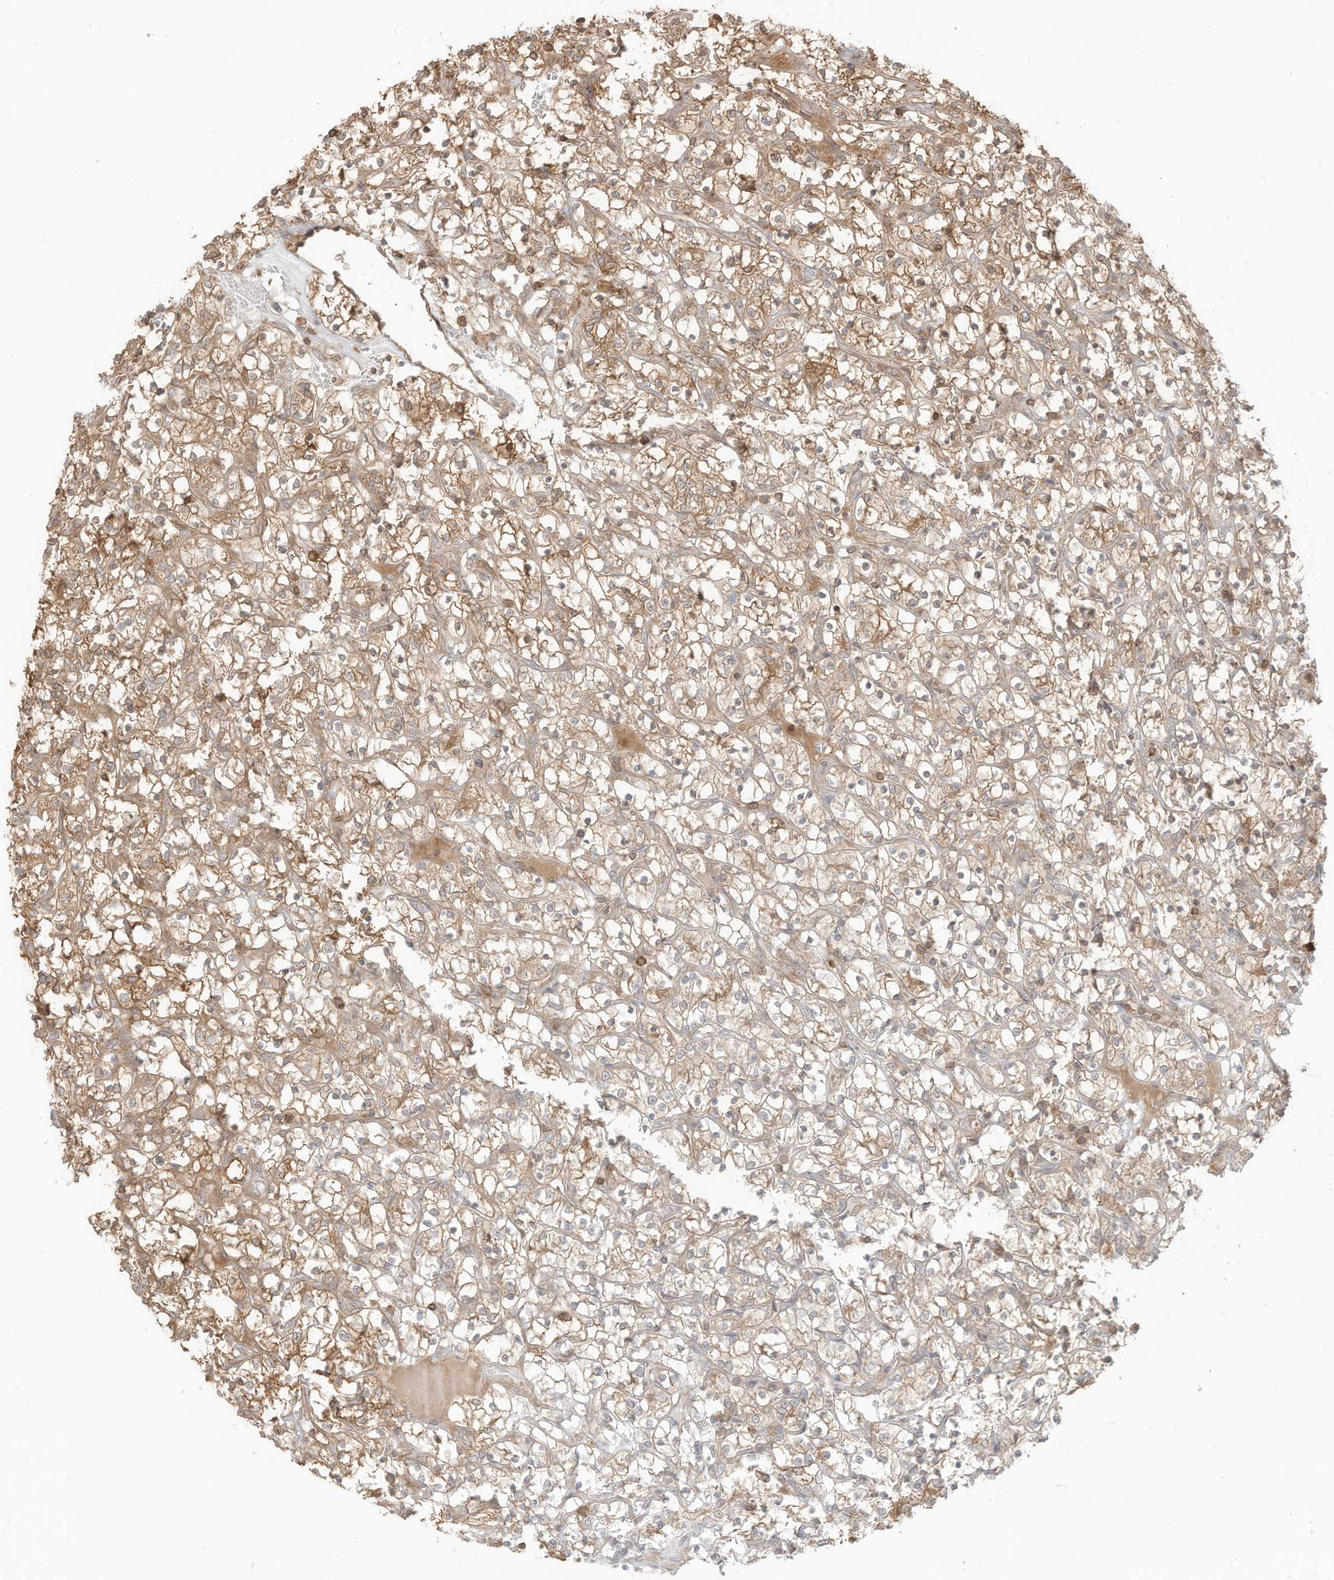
{"staining": {"intensity": "moderate", "quantity": ">75%", "location": "cytoplasmic/membranous"}, "tissue": "renal cancer", "cell_type": "Tumor cells", "image_type": "cancer", "snomed": [{"axis": "morphology", "description": "Adenocarcinoma, NOS"}, {"axis": "topography", "description": "Kidney"}], "caption": "Renal cancer tissue displays moderate cytoplasmic/membranous expression in approximately >75% of tumor cells, visualized by immunohistochemistry. The protein is shown in brown color, while the nuclei are stained blue.", "gene": "SLC25A12", "patient": {"sex": "female", "age": 69}}